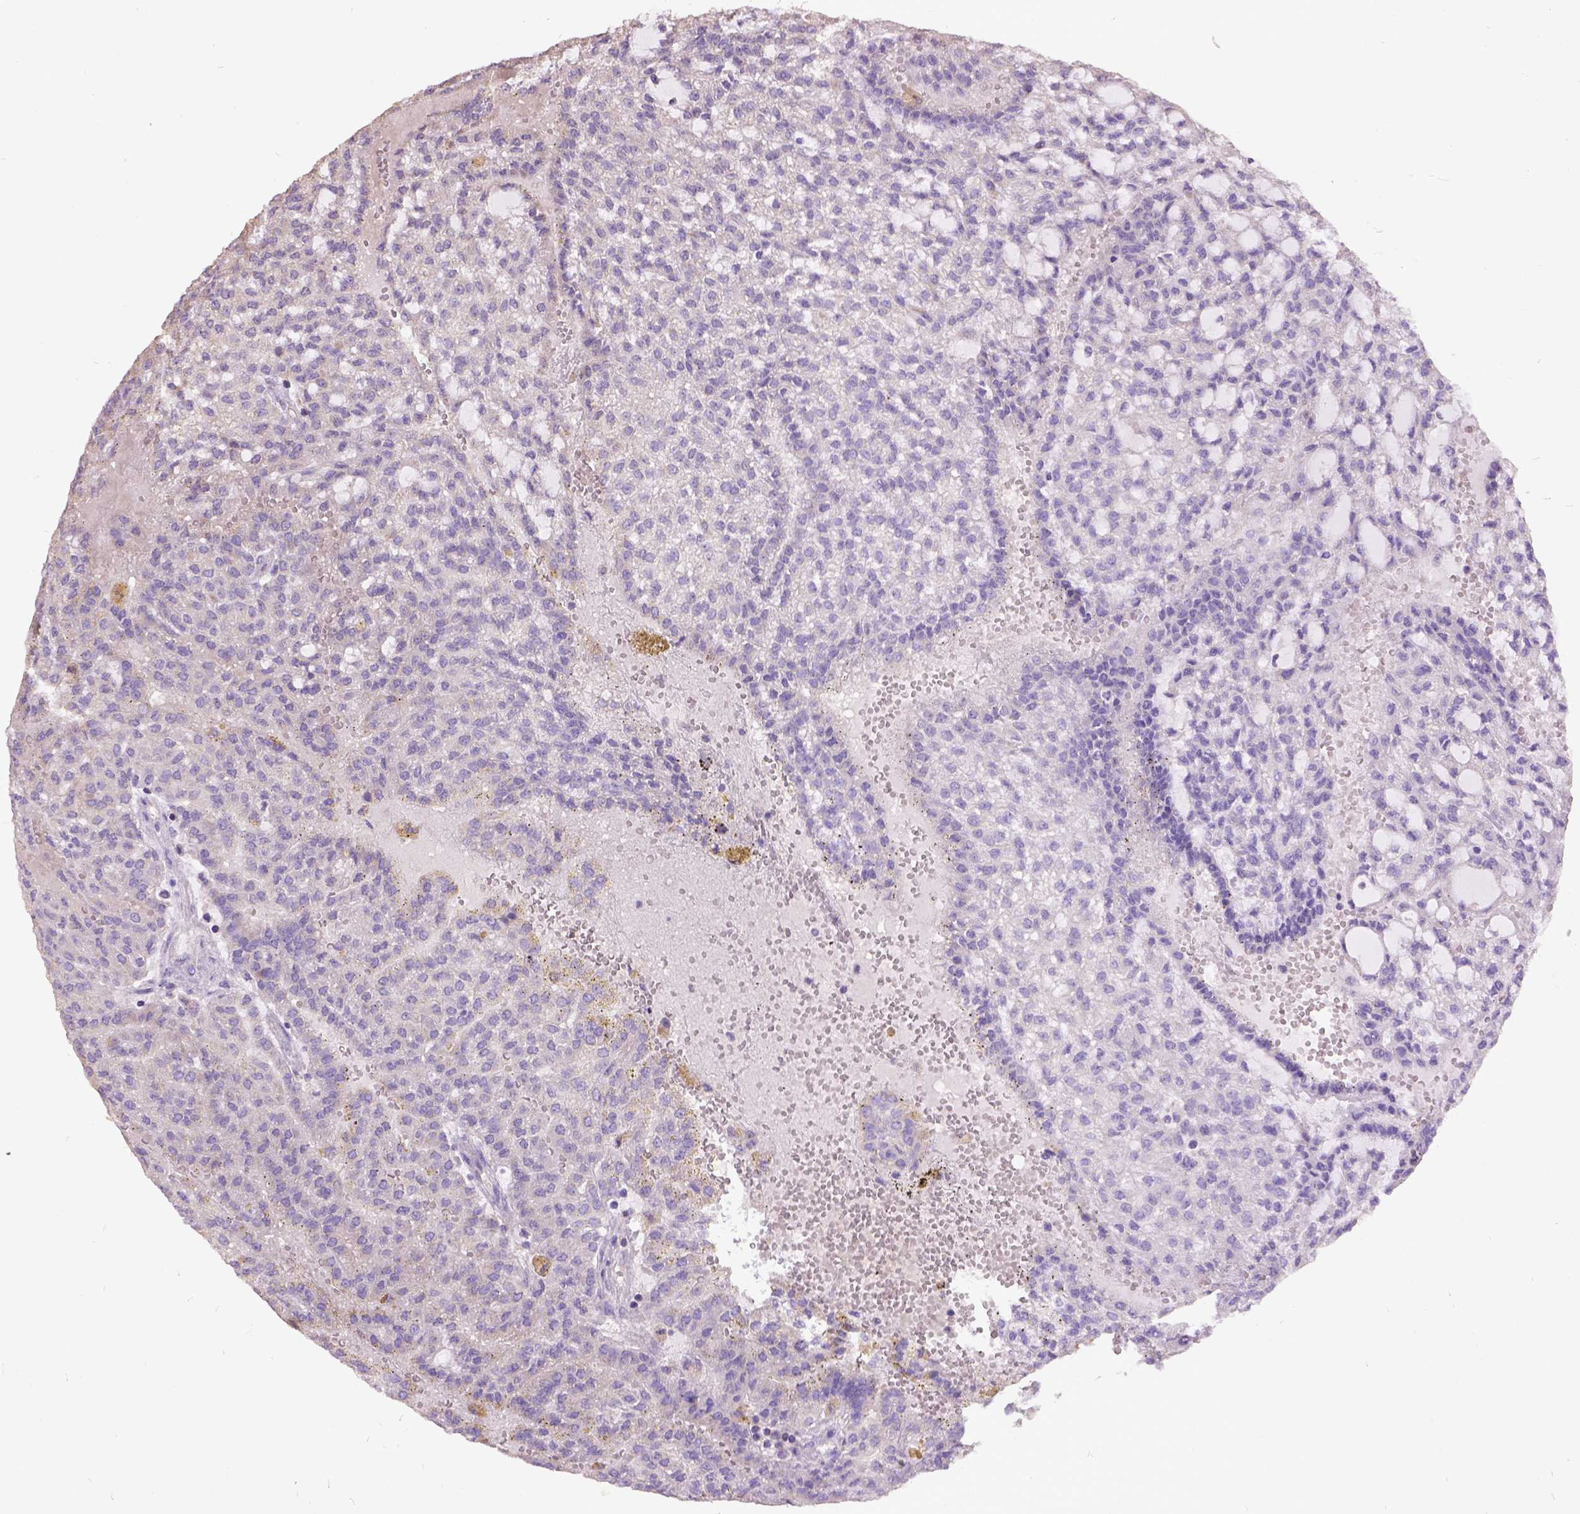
{"staining": {"intensity": "negative", "quantity": "none", "location": "none"}, "tissue": "renal cancer", "cell_type": "Tumor cells", "image_type": "cancer", "snomed": [{"axis": "morphology", "description": "Adenocarcinoma, NOS"}, {"axis": "topography", "description": "Kidney"}], "caption": "This is an immunohistochemistry micrograph of human renal adenocarcinoma. There is no staining in tumor cells.", "gene": "DQX1", "patient": {"sex": "male", "age": 63}}